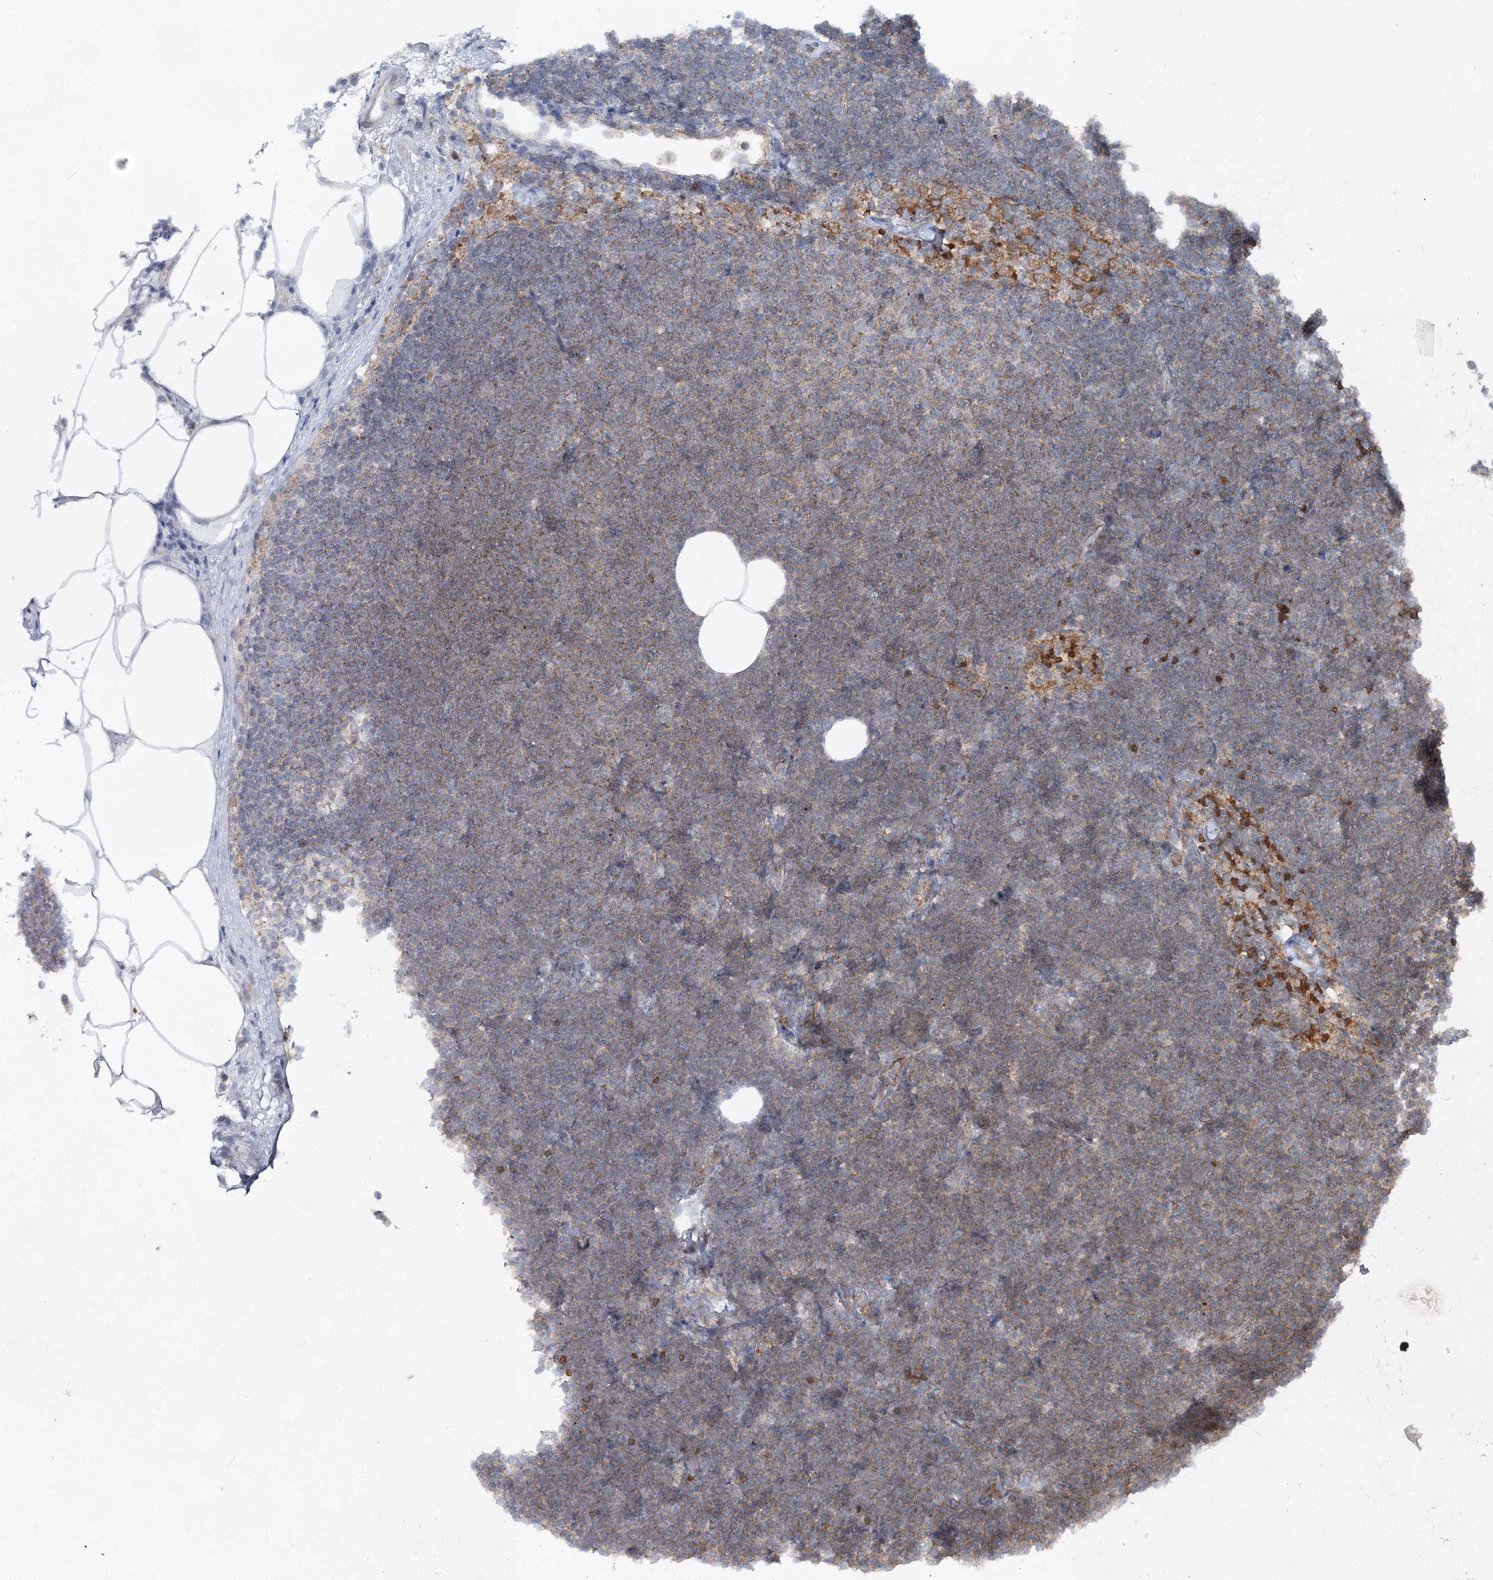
{"staining": {"intensity": "moderate", "quantity": "25%-75%", "location": "cytoplasmic/membranous"}, "tissue": "lymphoma", "cell_type": "Tumor cells", "image_type": "cancer", "snomed": [{"axis": "morphology", "description": "Malignant lymphoma, non-Hodgkin's type, Low grade"}, {"axis": "topography", "description": "Lymph node"}], "caption": "Tumor cells show medium levels of moderate cytoplasmic/membranous expression in about 25%-75% of cells in lymphoma. (DAB (3,3'-diaminobenzidine) IHC with brightfield microscopy, high magnification).", "gene": "PCBD2", "patient": {"sex": "female", "age": 53}}